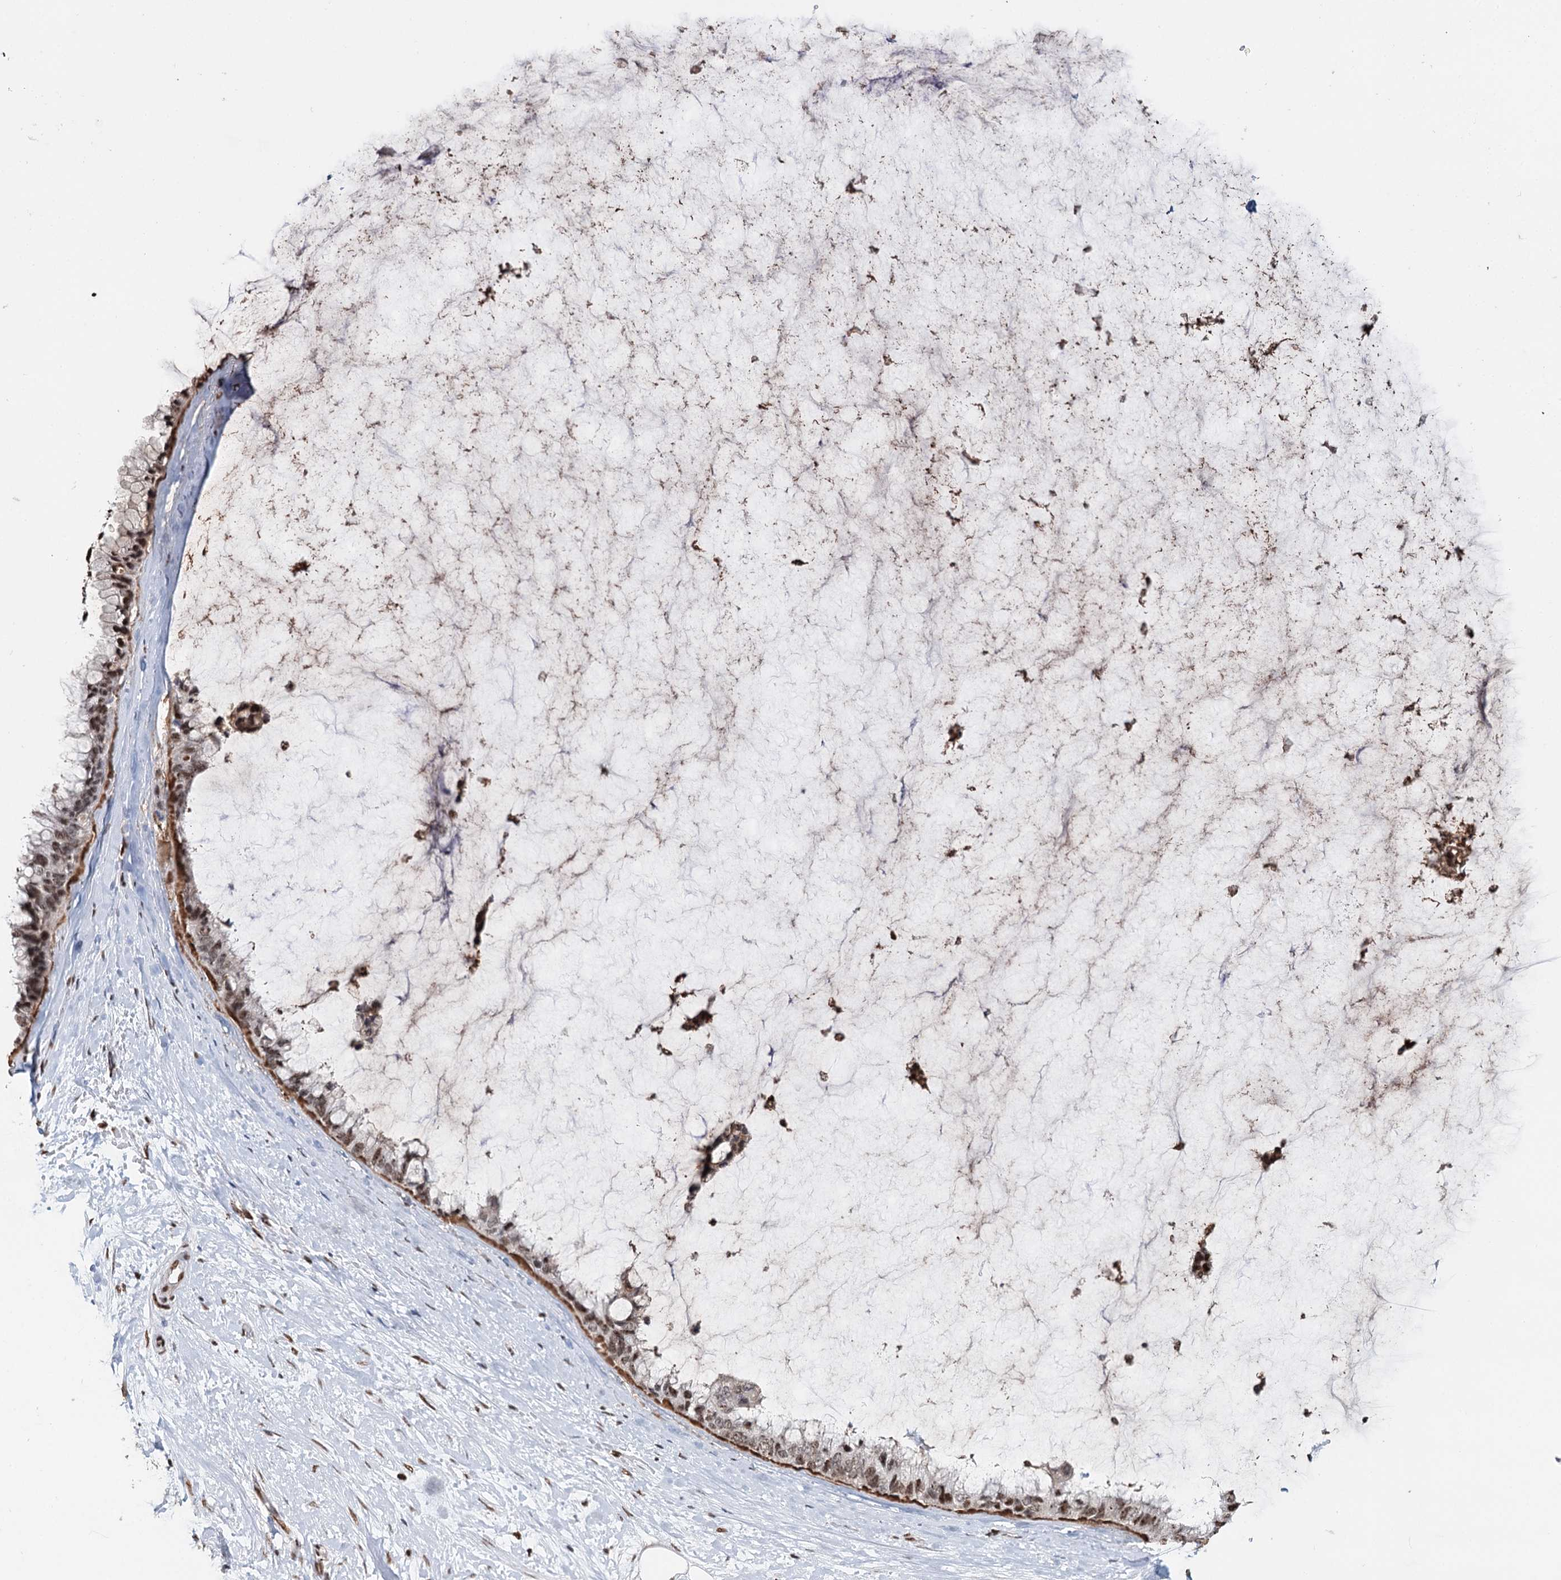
{"staining": {"intensity": "moderate", "quantity": "25%-75%", "location": "nuclear"}, "tissue": "ovarian cancer", "cell_type": "Tumor cells", "image_type": "cancer", "snomed": [{"axis": "morphology", "description": "Cystadenocarcinoma, mucinous, NOS"}, {"axis": "topography", "description": "Ovary"}], "caption": "Ovarian cancer stained for a protein shows moderate nuclear positivity in tumor cells. (brown staining indicates protein expression, while blue staining denotes nuclei).", "gene": "RPS27A", "patient": {"sex": "female", "age": 39}}